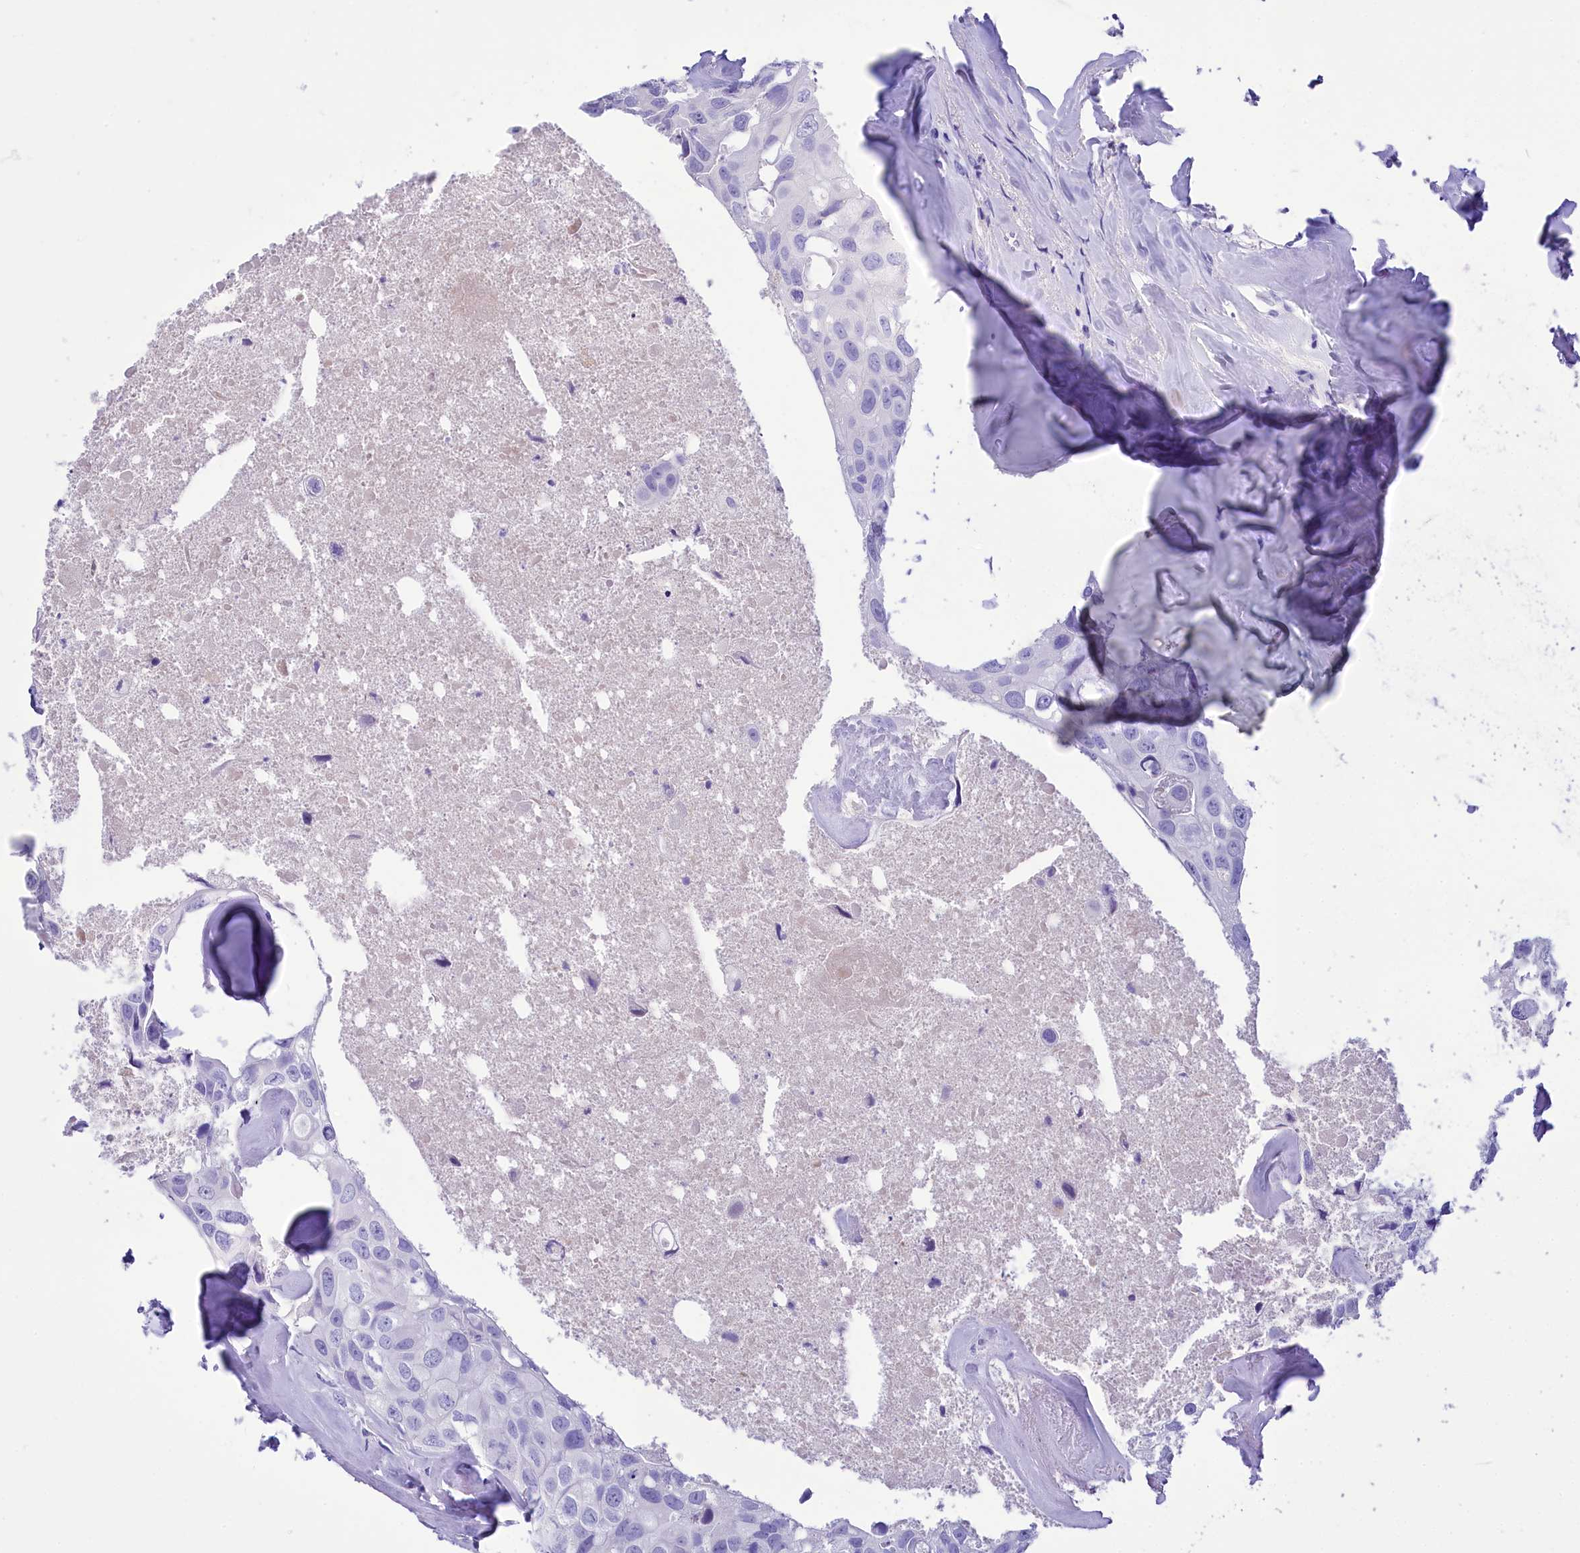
{"staining": {"intensity": "negative", "quantity": "none", "location": "none"}, "tissue": "head and neck cancer", "cell_type": "Tumor cells", "image_type": "cancer", "snomed": [{"axis": "morphology", "description": "Adenocarcinoma, NOS"}, {"axis": "morphology", "description": "Adenocarcinoma, metastatic, NOS"}, {"axis": "topography", "description": "Head-Neck"}], "caption": "The immunohistochemistry (IHC) photomicrograph has no significant staining in tumor cells of head and neck cancer (adenocarcinoma) tissue. The staining was performed using DAB (3,3'-diaminobenzidine) to visualize the protein expression in brown, while the nuclei were stained in blue with hematoxylin (Magnification: 20x).", "gene": "TTC36", "patient": {"sex": "male", "age": 75}}